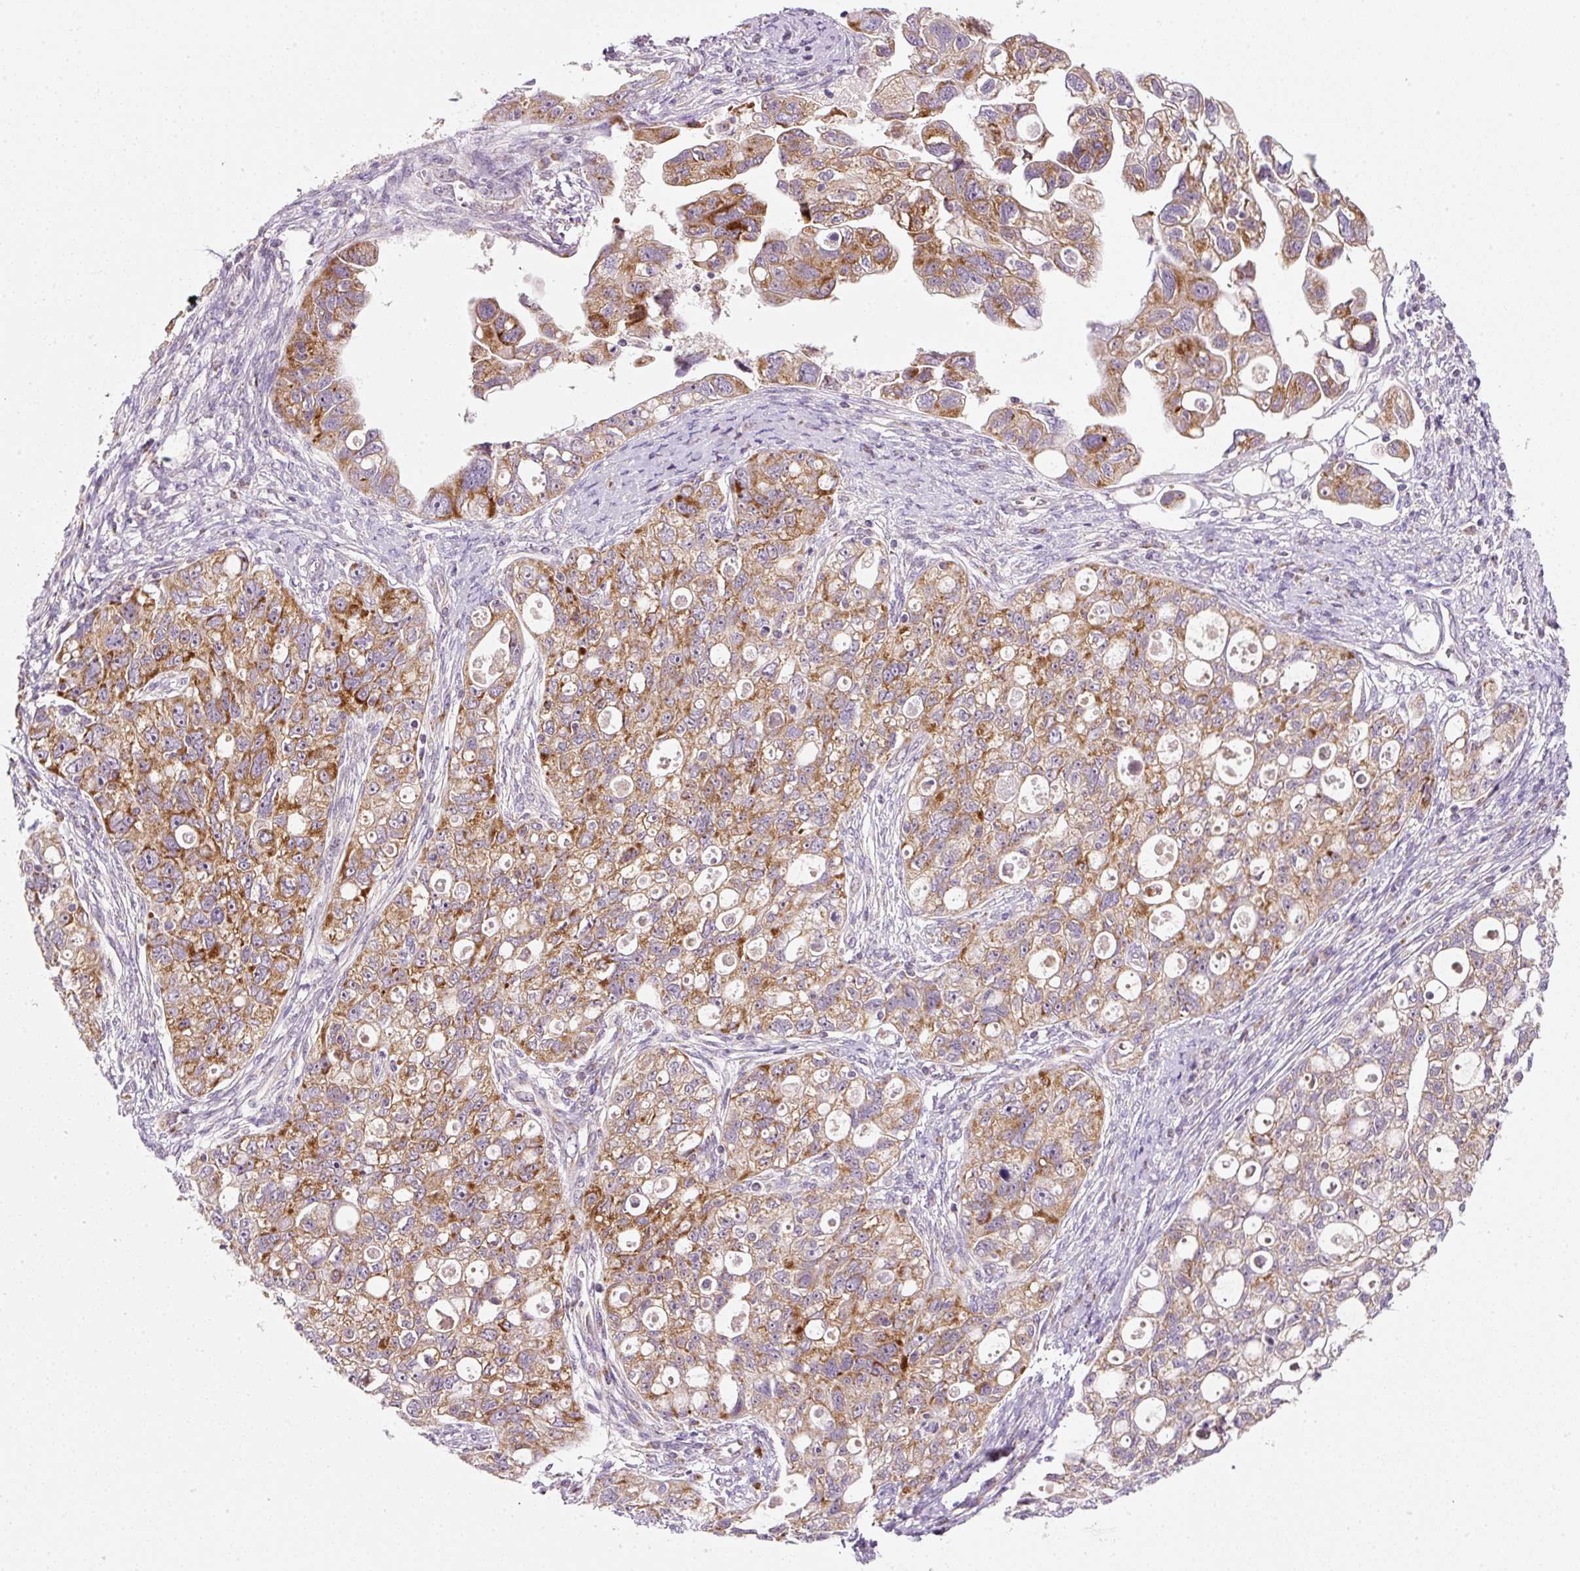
{"staining": {"intensity": "strong", "quantity": ">75%", "location": "cytoplasmic/membranous"}, "tissue": "ovarian cancer", "cell_type": "Tumor cells", "image_type": "cancer", "snomed": [{"axis": "morphology", "description": "Carcinoma, NOS"}, {"axis": "morphology", "description": "Cystadenocarcinoma, serous, NOS"}, {"axis": "topography", "description": "Ovary"}], "caption": "Immunohistochemistry of human carcinoma (ovarian) displays high levels of strong cytoplasmic/membranous expression in approximately >75% of tumor cells.", "gene": "FAM78B", "patient": {"sex": "female", "age": 69}}